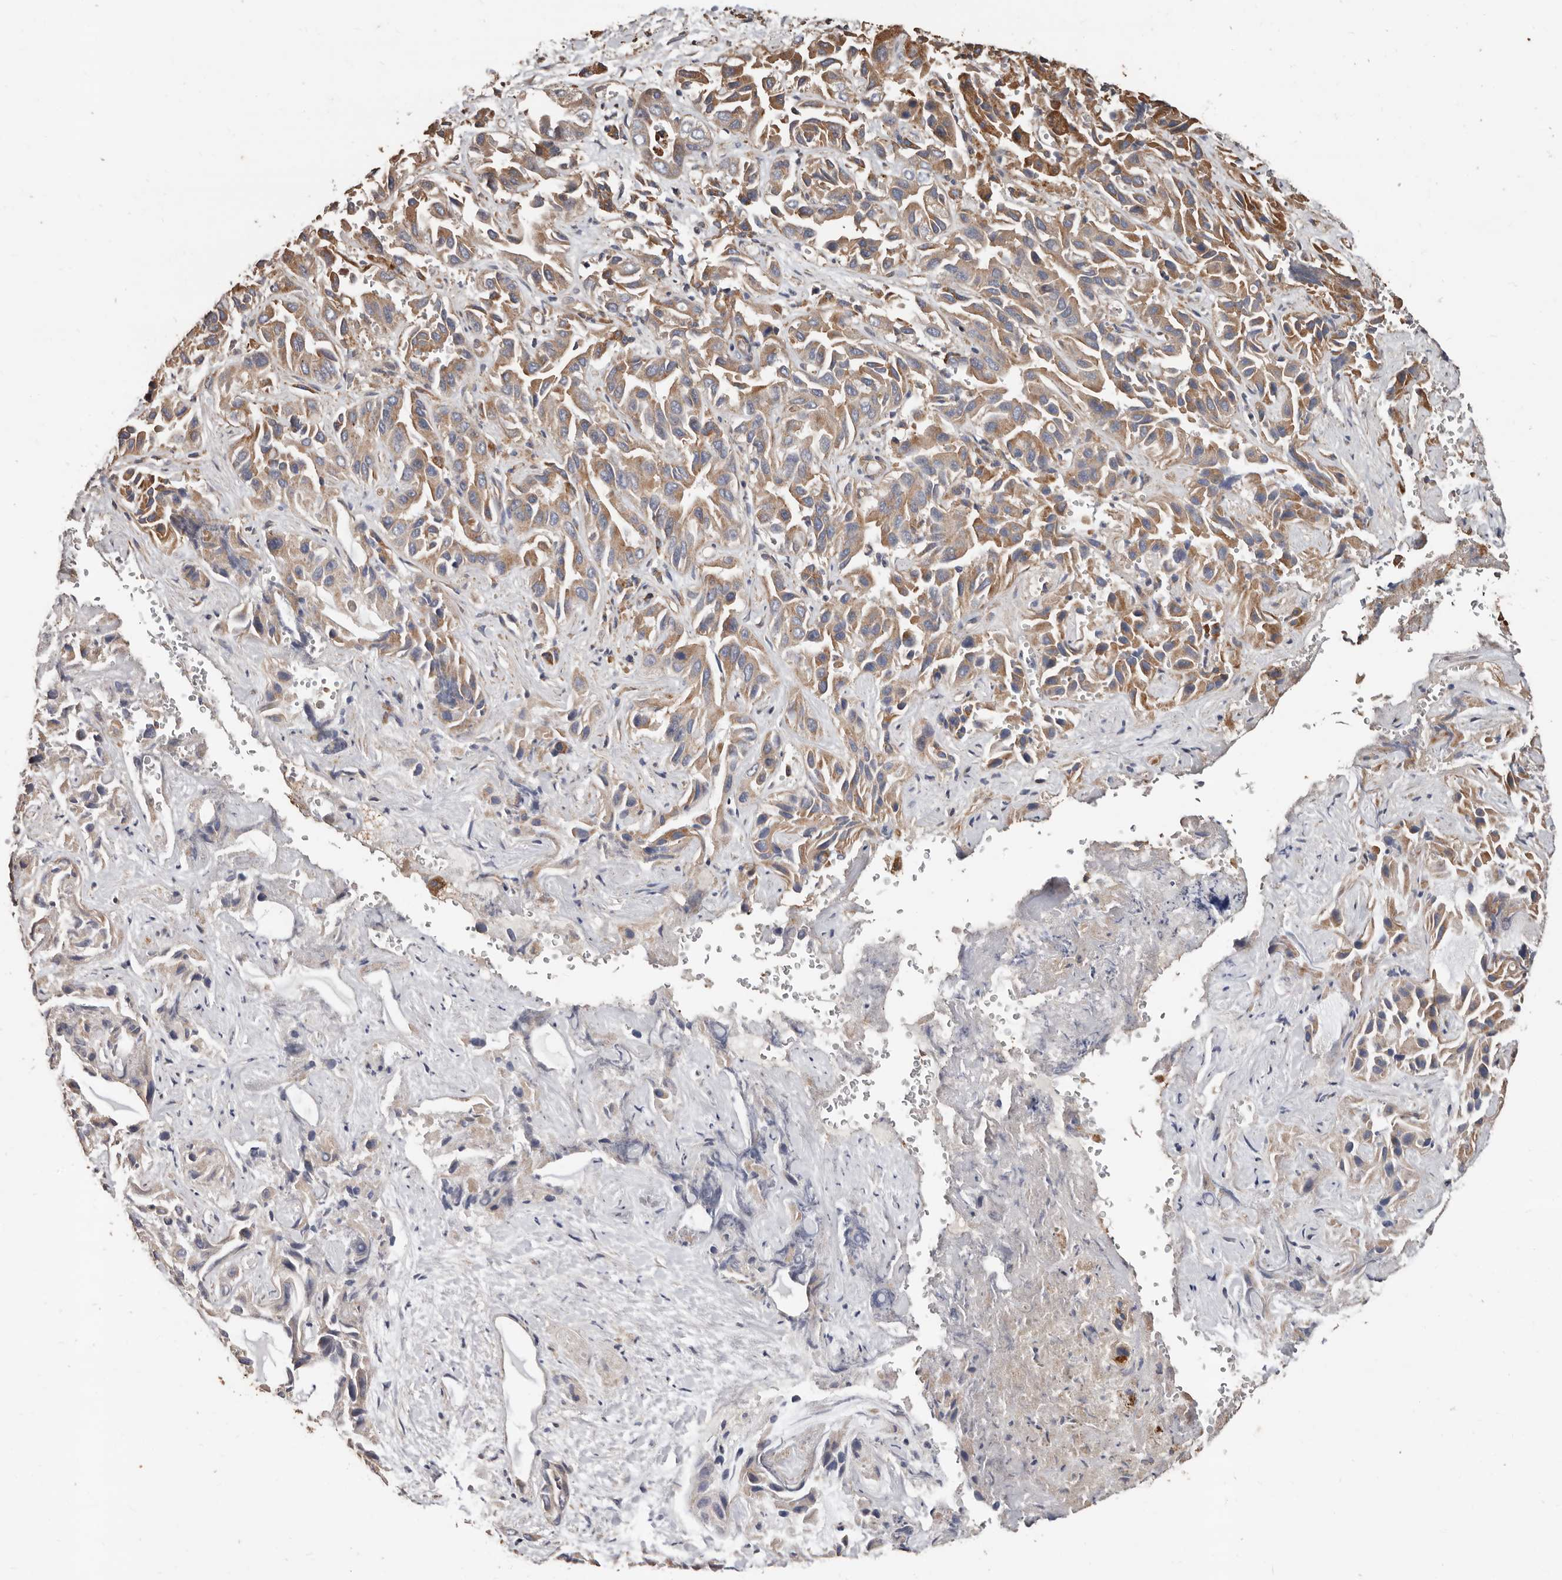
{"staining": {"intensity": "moderate", "quantity": ">75%", "location": "cytoplasmic/membranous"}, "tissue": "liver cancer", "cell_type": "Tumor cells", "image_type": "cancer", "snomed": [{"axis": "morphology", "description": "Cholangiocarcinoma"}, {"axis": "topography", "description": "Liver"}], "caption": "There is medium levels of moderate cytoplasmic/membranous staining in tumor cells of cholangiocarcinoma (liver), as demonstrated by immunohistochemical staining (brown color).", "gene": "OSGIN2", "patient": {"sex": "female", "age": 52}}